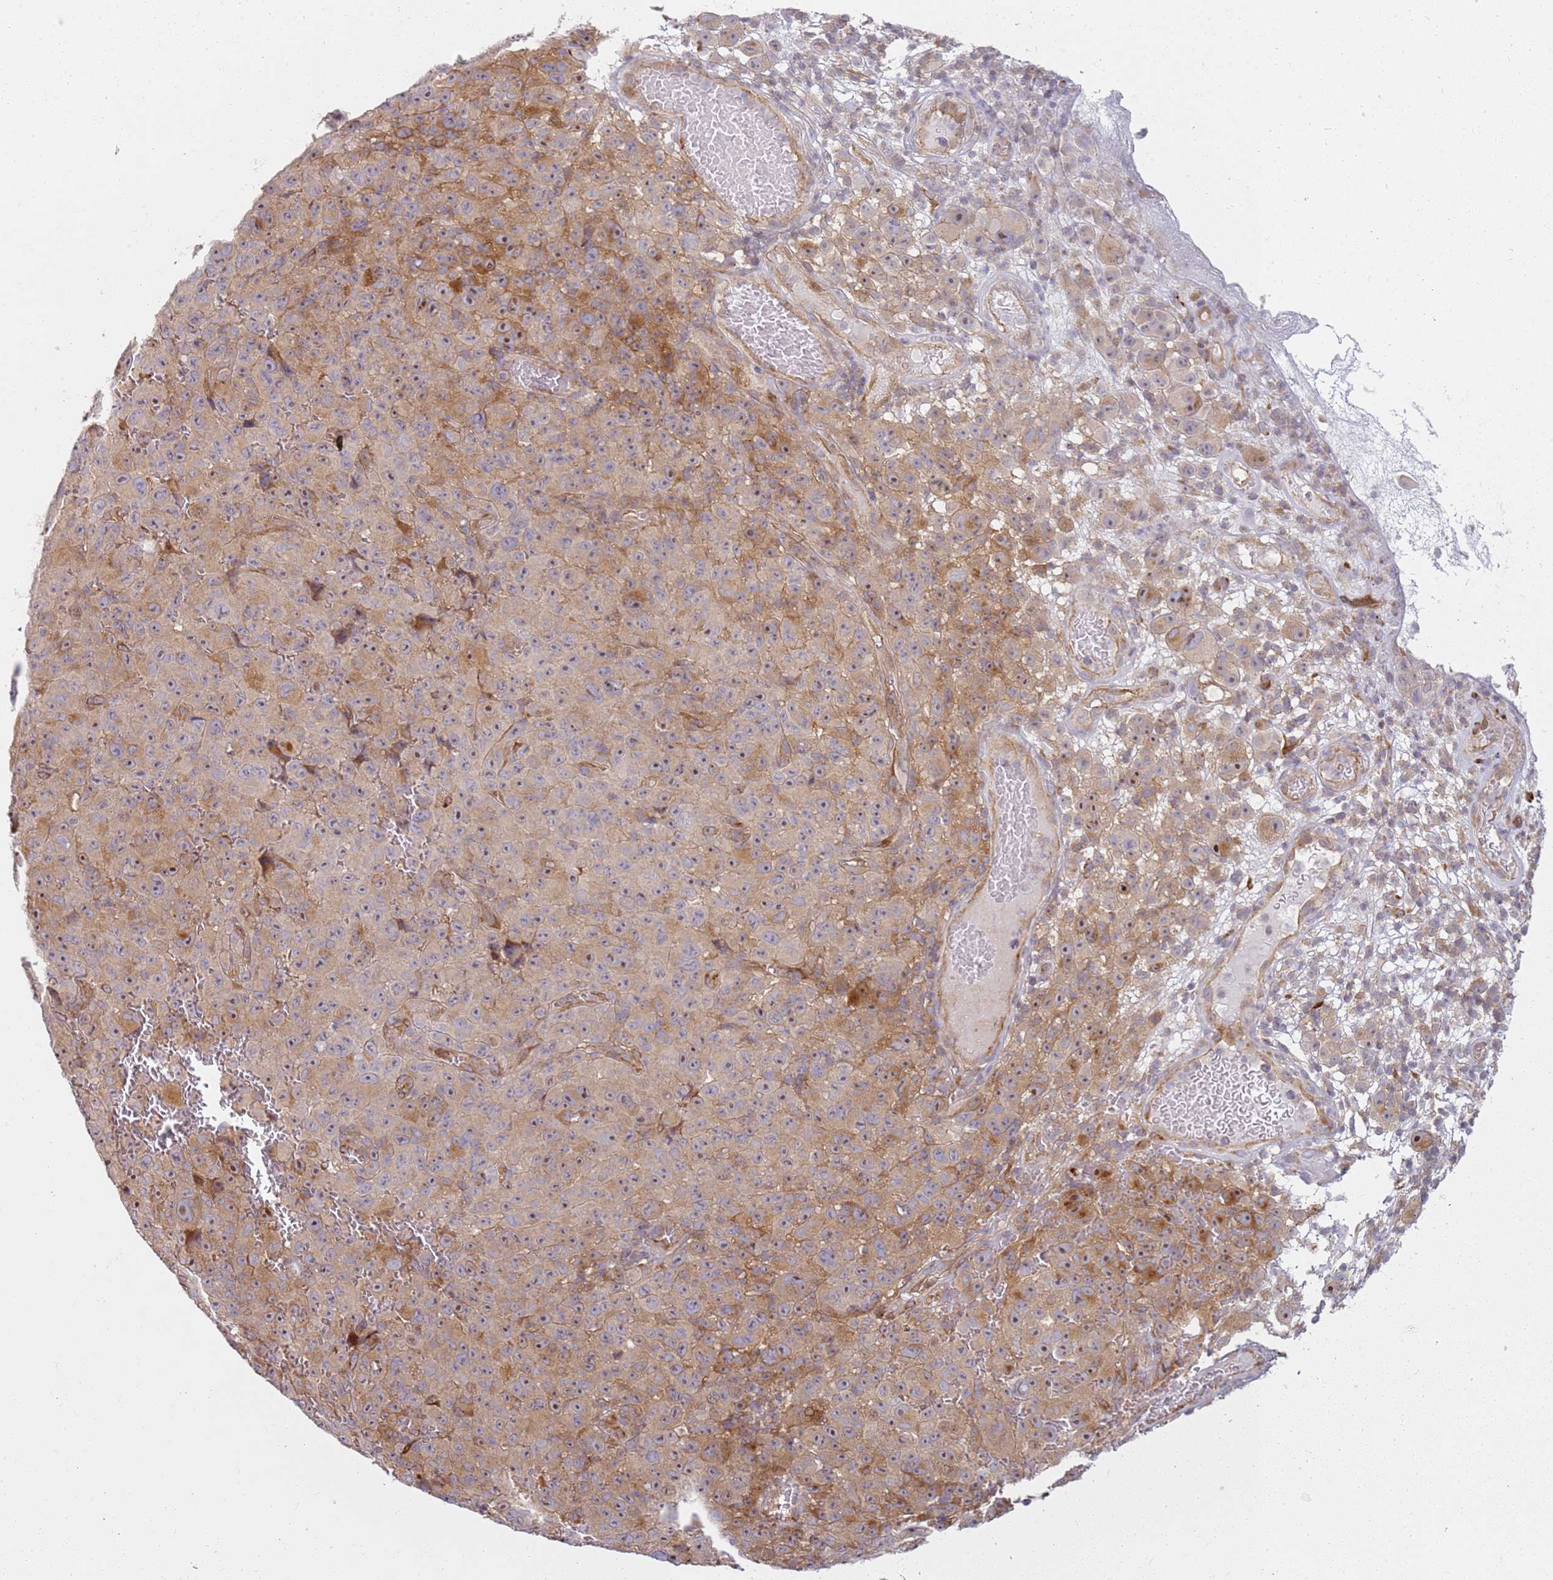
{"staining": {"intensity": "moderate", "quantity": ">75%", "location": "cytoplasmic/membranous,nuclear"}, "tissue": "melanoma", "cell_type": "Tumor cells", "image_type": "cancer", "snomed": [{"axis": "morphology", "description": "Malignant melanoma, NOS"}, {"axis": "topography", "description": "Skin"}], "caption": "Immunohistochemistry histopathology image of human melanoma stained for a protein (brown), which exhibits medium levels of moderate cytoplasmic/membranous and nuclear positivity in about >75% of tumor cells.", "gene": "GRAP", "patient": {"sex": "female", "age": 82}}